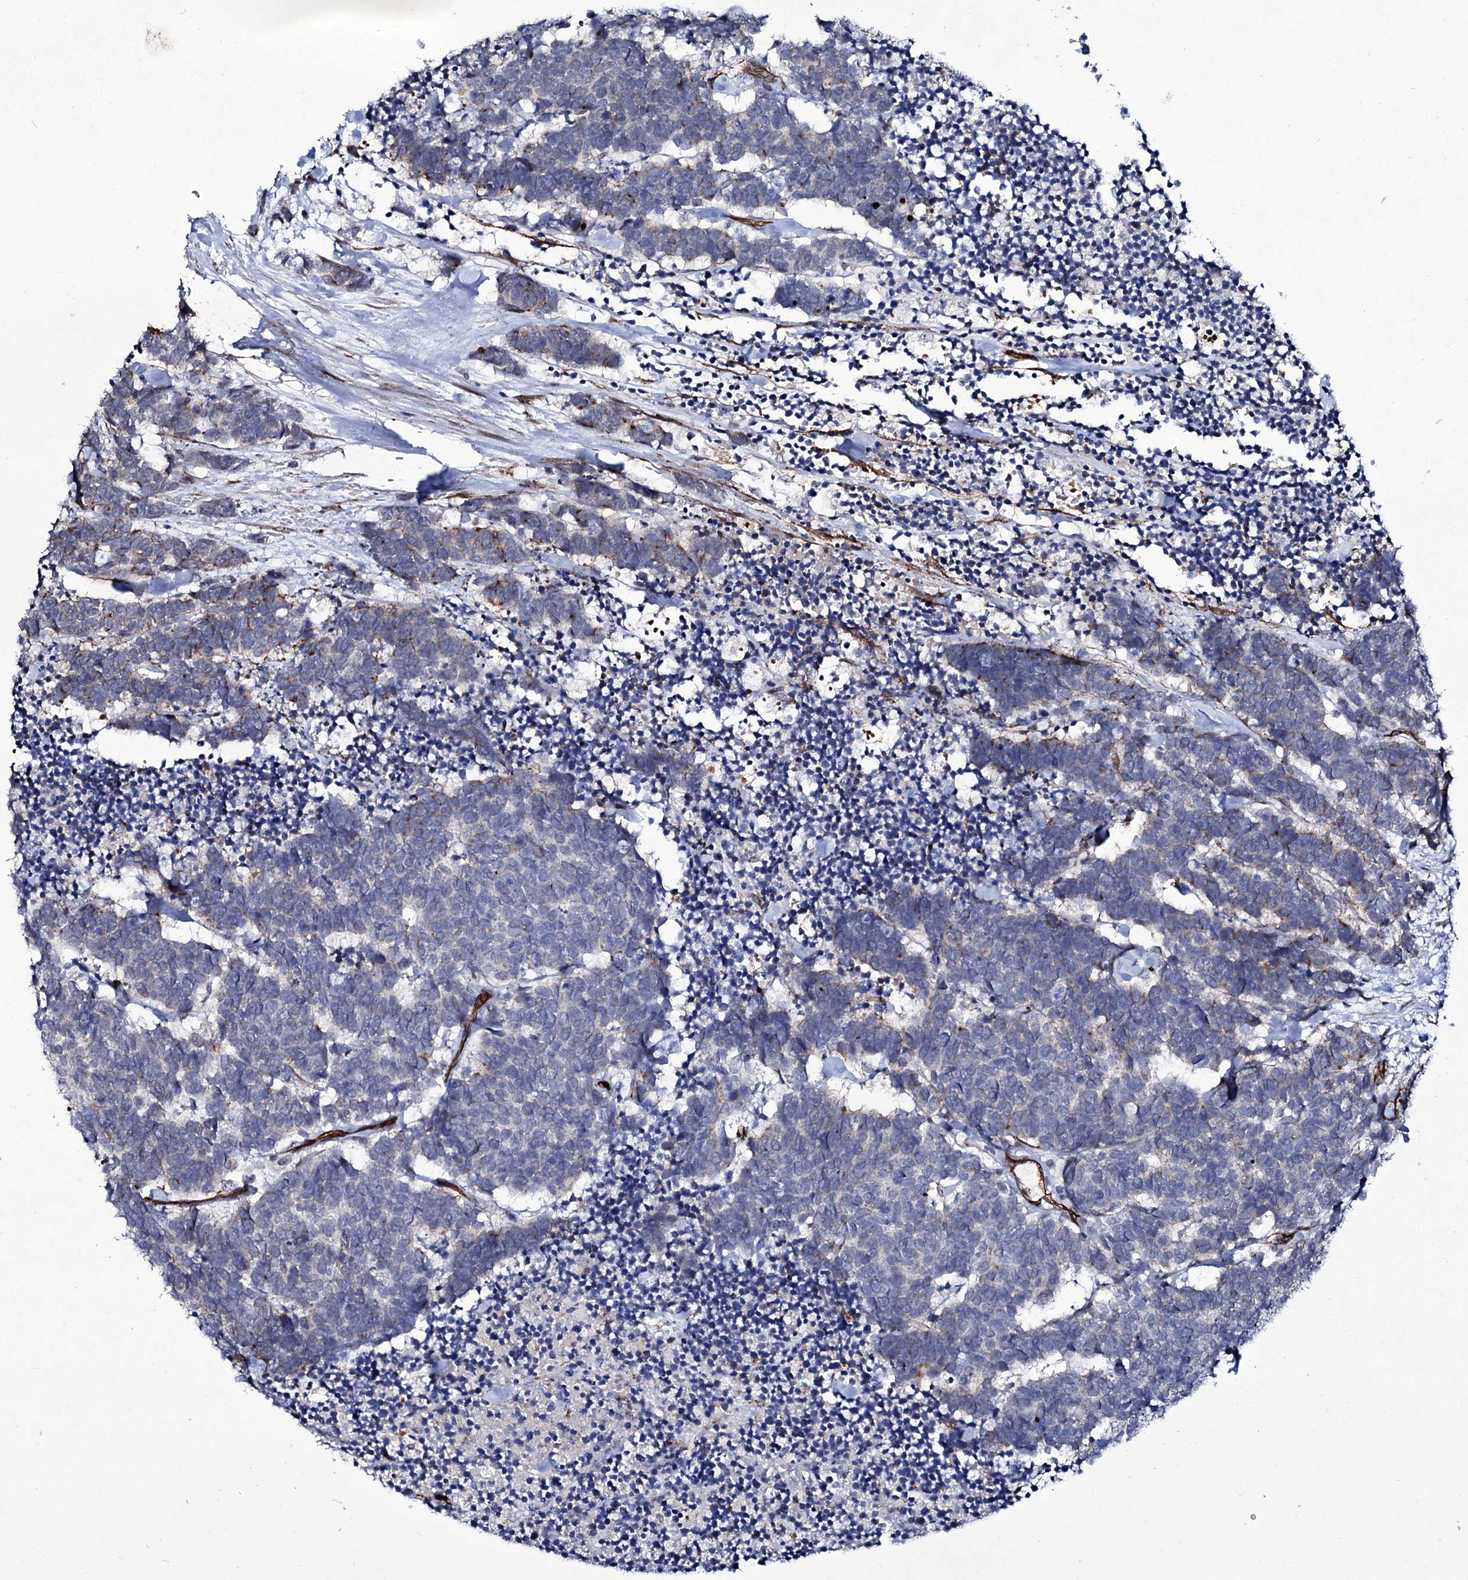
{"staining": {"intensity": "negative", "quantity": "none", "location": "none"}, "tissue": "carcinoid", "cell_type": "Tumor cells", "image_type": "cancer", "snomed": [{"axis": "morphology", "description": "Carcinoma, NOS"}, {"axis": "morphology", "description": "Carcinoid, malignant, NOS"}, {"axis": "topography", "description": "Urinary bladder"}], "caption": "Tumor cells are negative for protein expression in human carcinoid (malignant). The staining is performed using DAB (3,3'-diaminobenzidine) brown chromogen with nuclei counter-stained in using hematoxylin.", "gene": "ZC3H12C", "patient": {"sex": "male", "age": 57}}